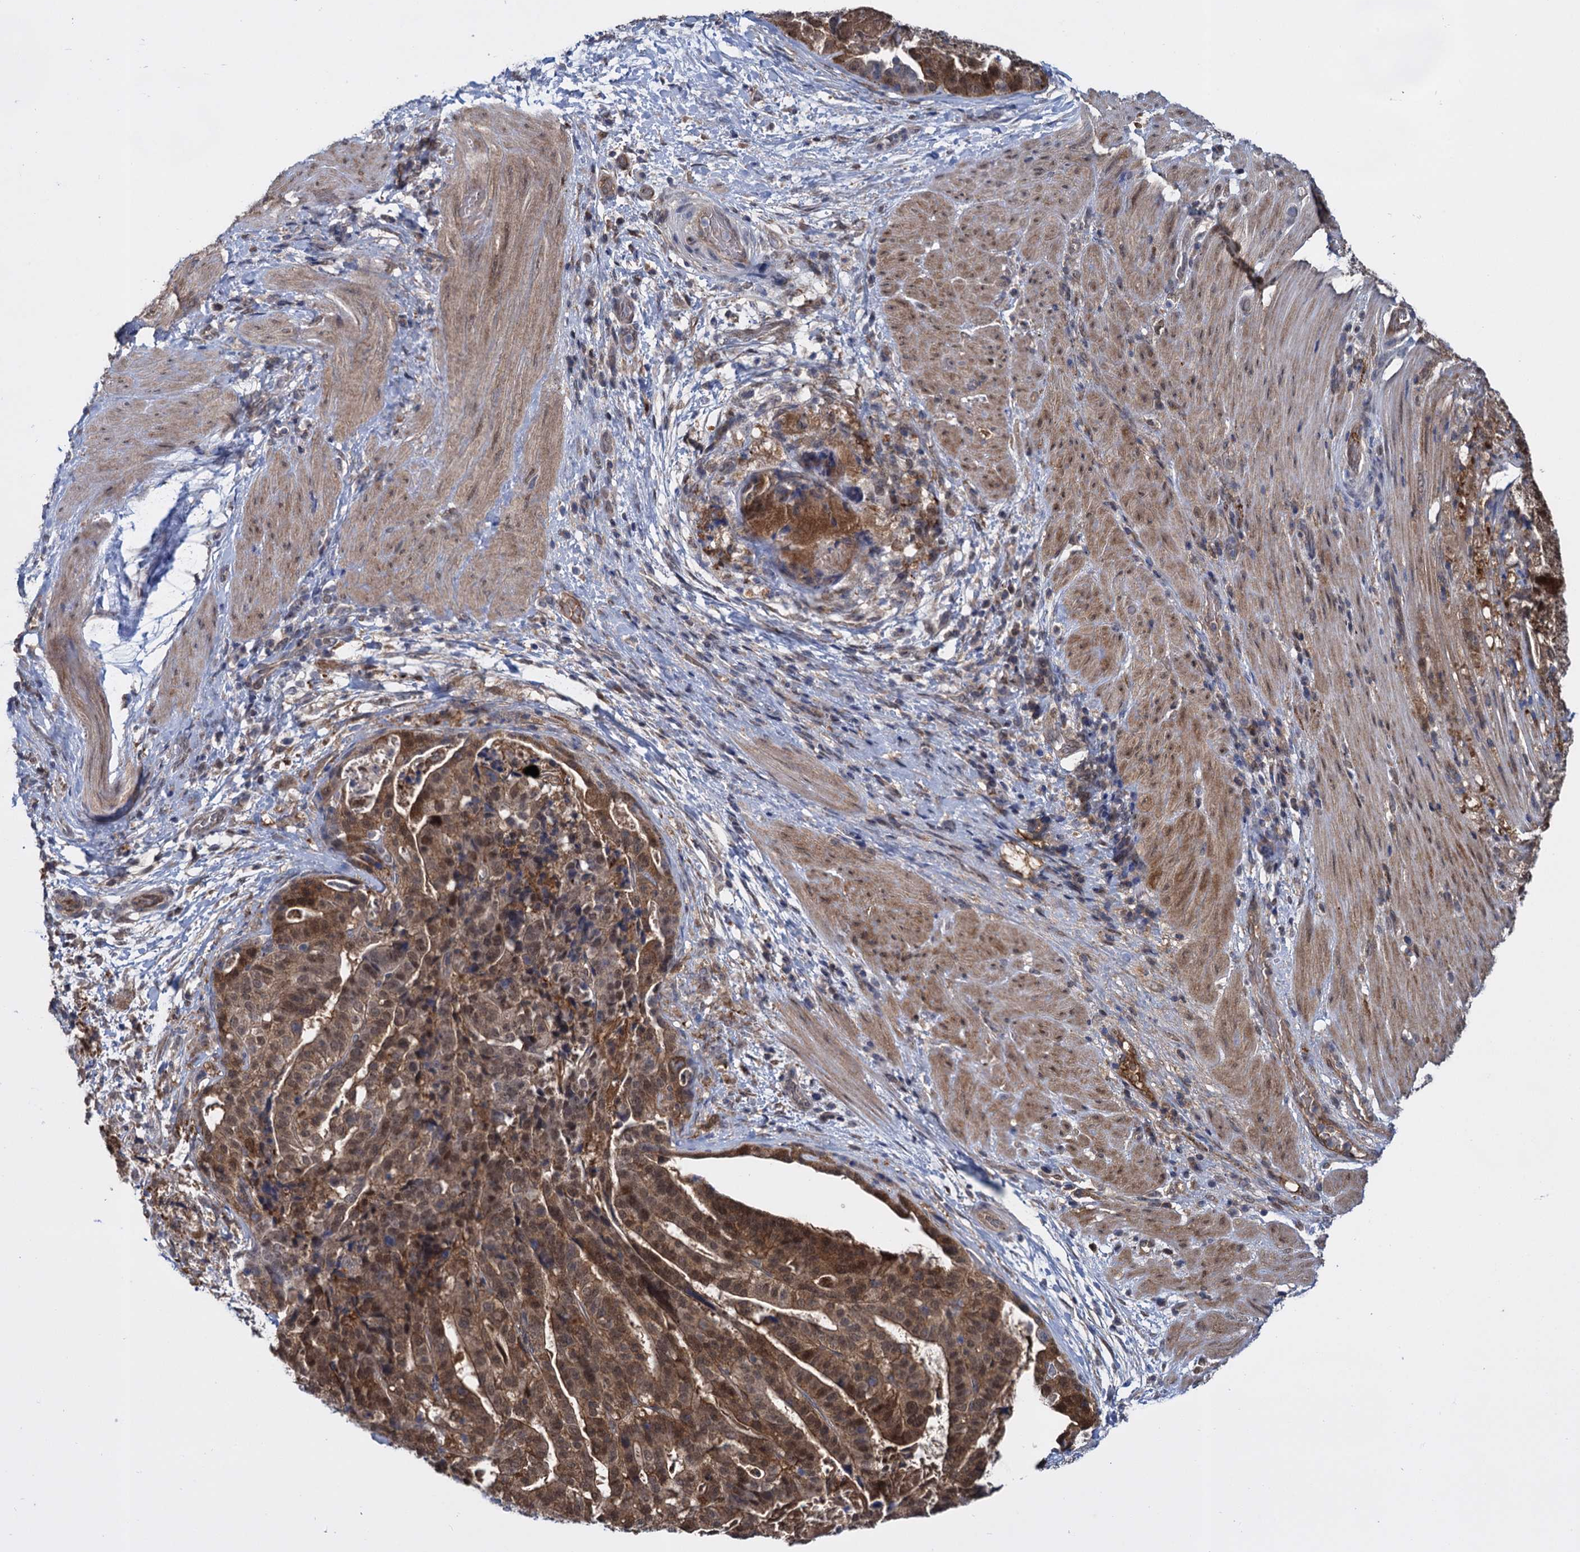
{"staining": {"intensity": "moderate", "quantity": ">75%", "location": "cytoplasmic/membranous,nuclear"}, "tissue": "stomach cancer", "cell_type": "Tumor cells", "image_type": "cancer", "snomed": [{"axis": "morphology", "description": "Adenocarcinoma, NOS"}, {"axis": "topography", "description": "Stomach"}], "caption": "There is medium levels of moderate cytoplasmic/membranous and nuclear staining in tumor cells of stomach adenocarcinoma, as demonstrated by immunohistochemical staining (brown color).", "gene": "GLO1", "patient": {"sex": "male", "age": 48}}